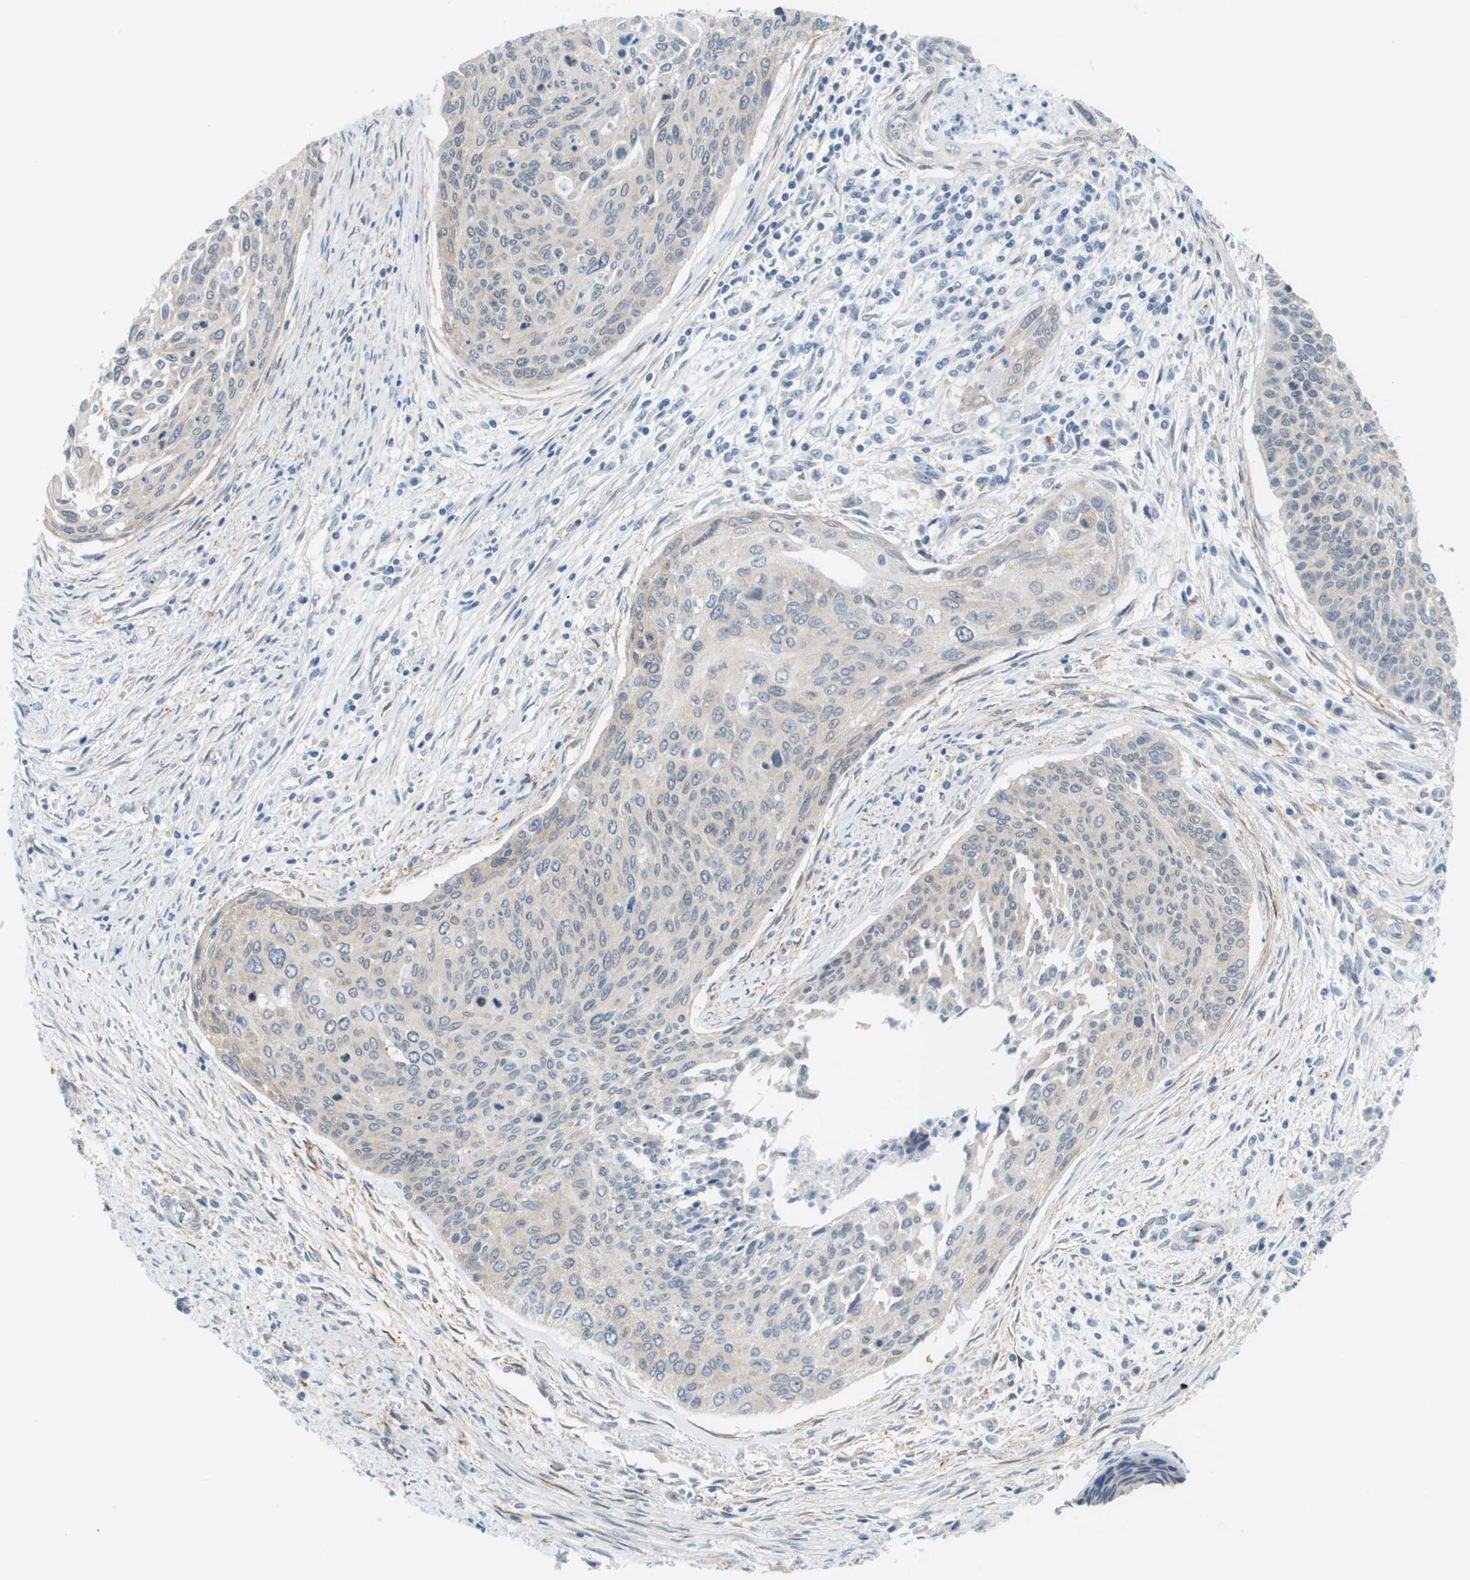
{"staining": {"intensity": "negative", "quantity": "none", "location": "none"}, "tissue": "cervical cancer", "cell_type": "Tumor cells", "image_type": "cancer", "snomed": [{"axis": "morphology", "description": "Squamous cell carcinoma, NOS"}, {"axis": "topography", "description": "Cervix"}], "caption": "This is a micrograph of immunohistochemistry (IHC) staining of cervical cancer, which shows no expression in tumor cells.", "gene": "OTUD5", "patient": {"sex": "female", "age": 55}}